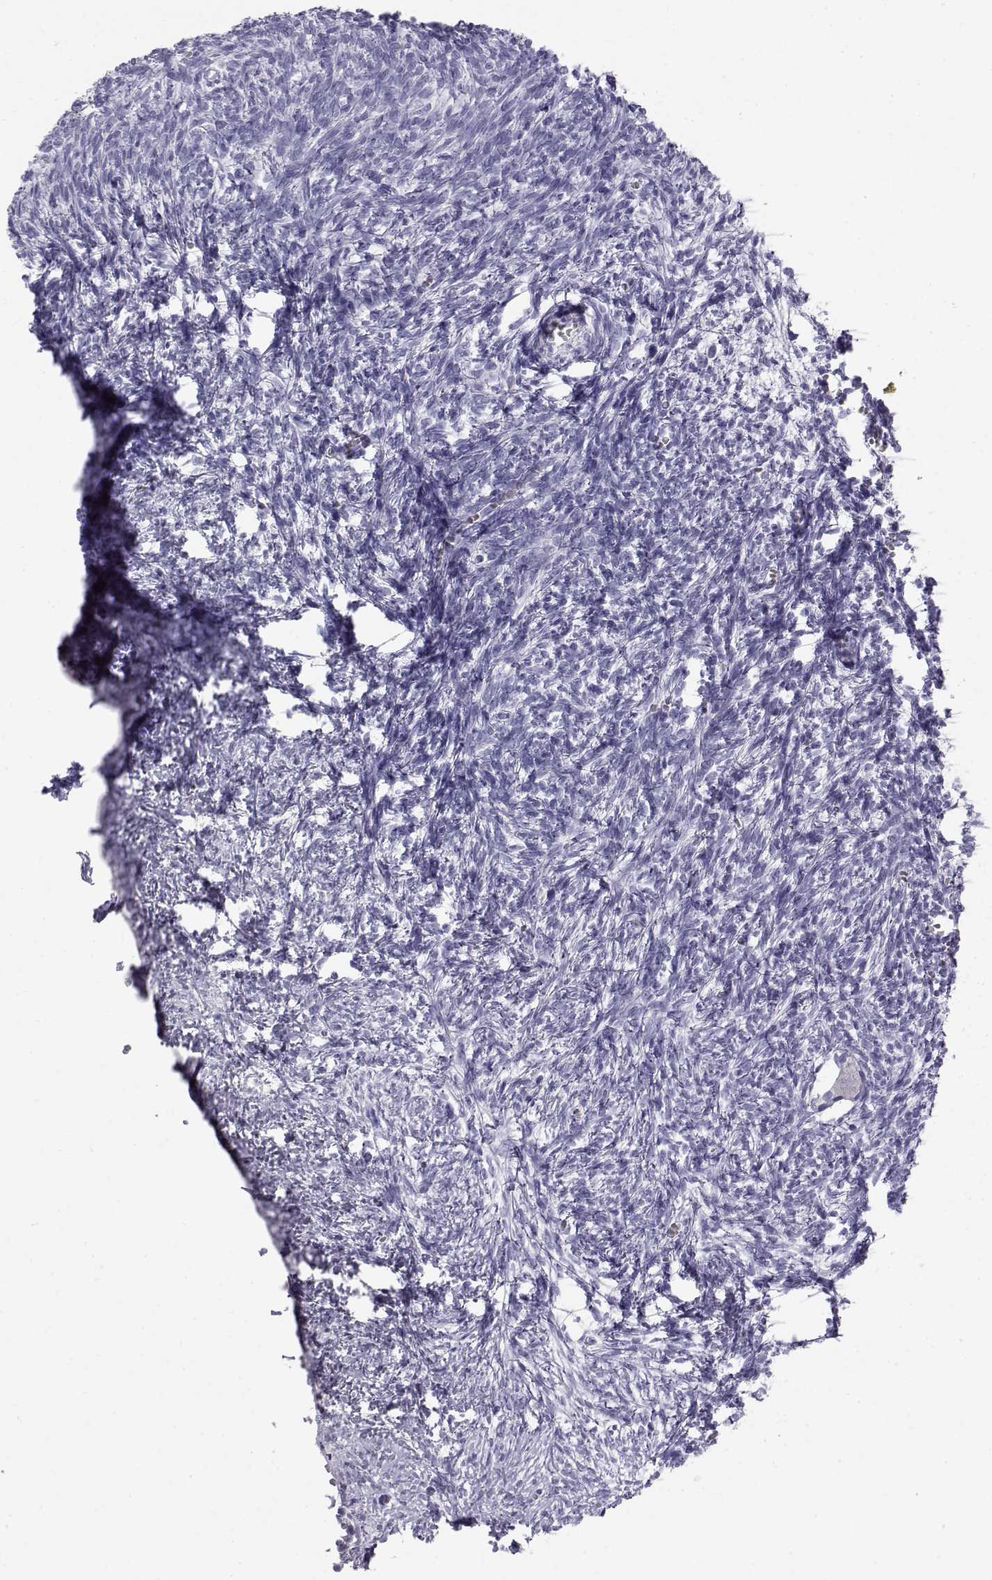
{"staining": {"intensity": "negative", "quantity": "none", "location": "none"}, "tissue": "ovary", "cell_type": "Follicle cells", "image_type": "normal", "snomed": [{"axis": "morphology", "description": "Normal tissue, NOS"}, {"axis": "topography", "description": "Ovary"}], "caption": "The IHC histopathology image has no significant expression in follicle cells of ovary. (DAB (3,3'-diaminobenzidine) immunohistochemistry with hematoxylin counter stain).", "gene": "RNASE12", "patient": {"sex": "female", "age": 43}}